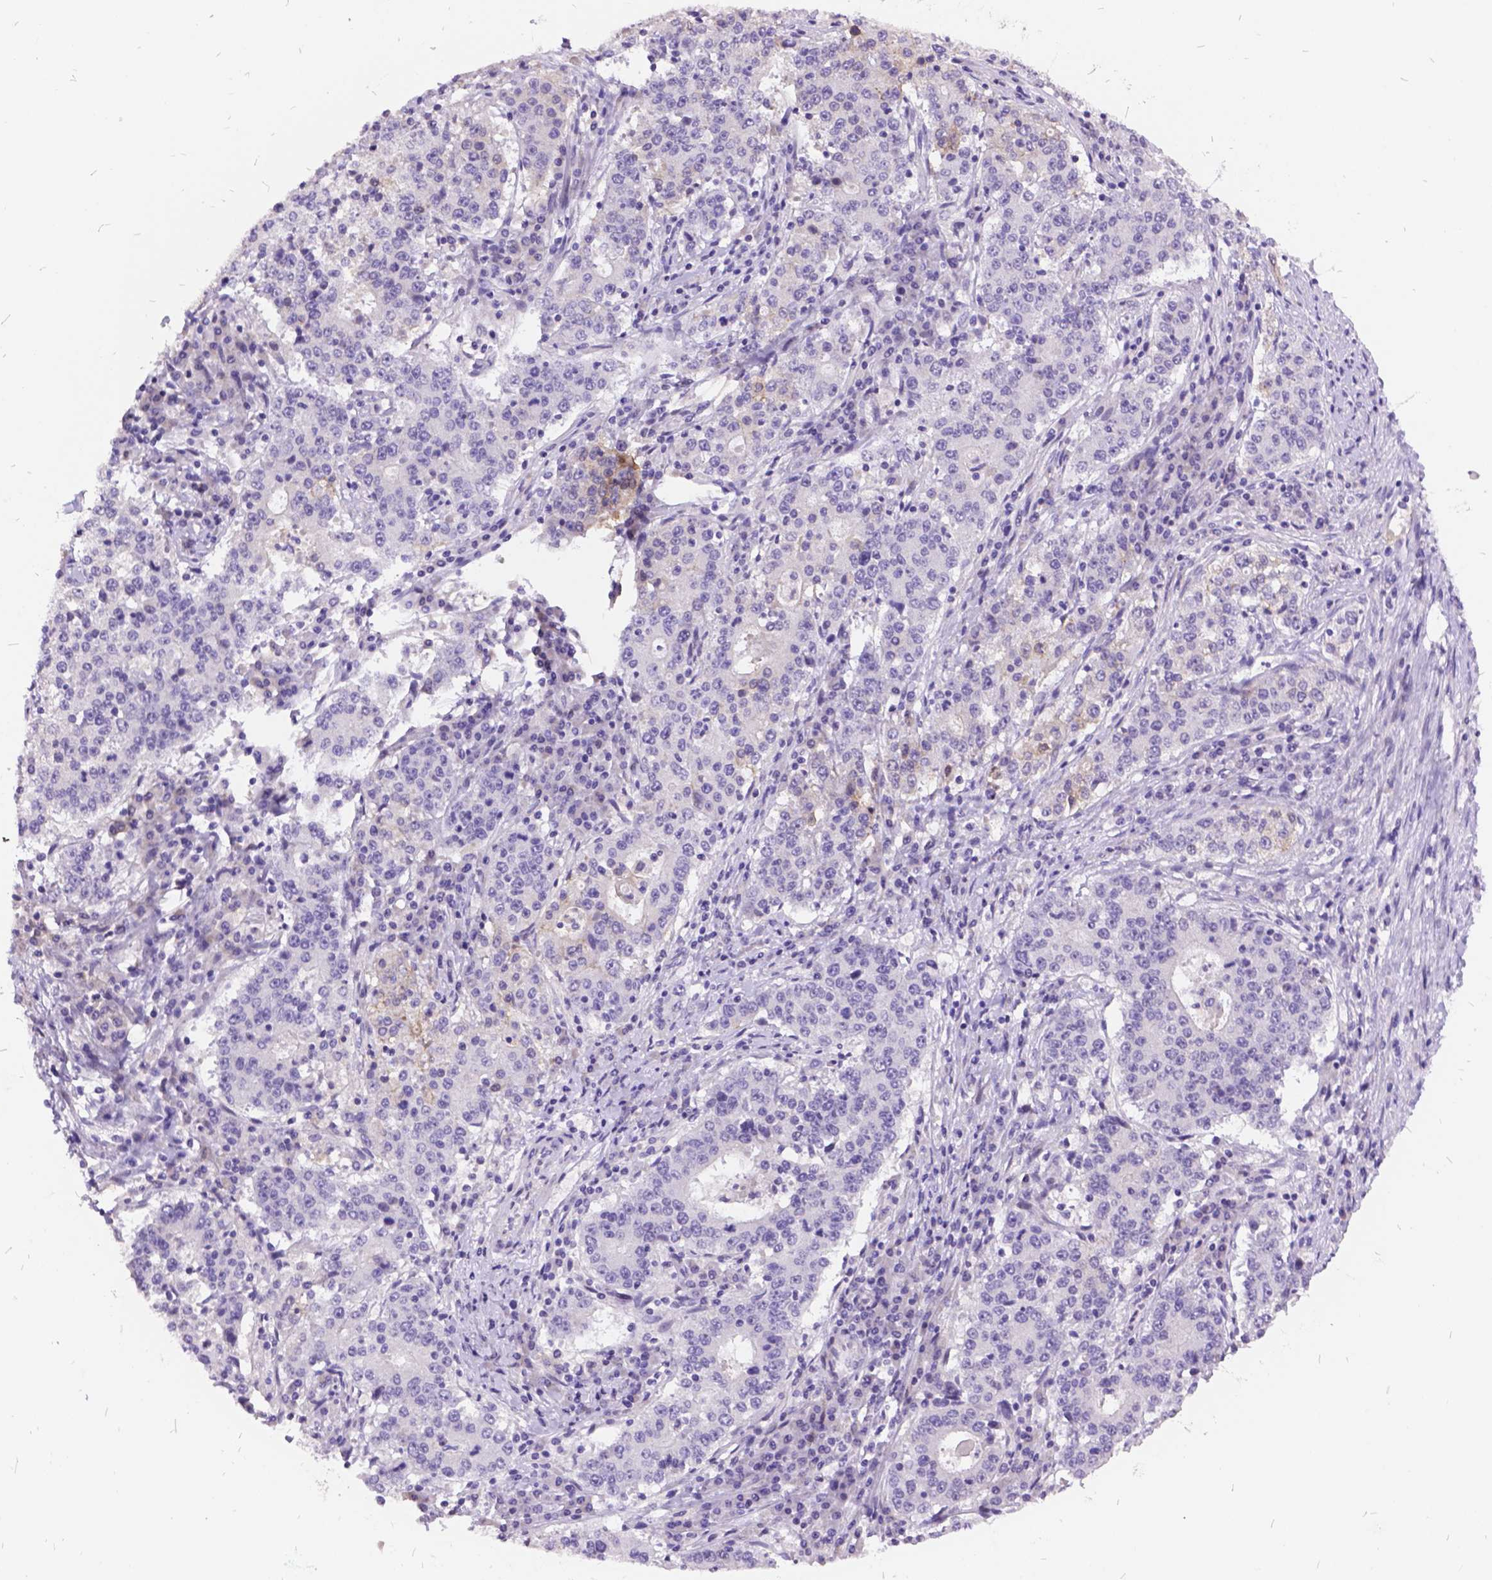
{"staining": {"intensity": "negative", "quantity": "none", "location": "none"}, "tissue": "stomach cancer", "cell_type": "Tumor cells", "image_type": "cancer", "snomed": [{"axis": "morphology", "description": "Adenocarcinoma, NOS"}, {"axis": "topography", "description": "Stomach"}], "caption": "IHC histopathology image of stomach cancer (adenocarcinoma) stained for a protein (brown), which demonstrates no positivity in tumor cells.", "gene": "ITGB6", "patient": {"sex": "male", "age": 59}}